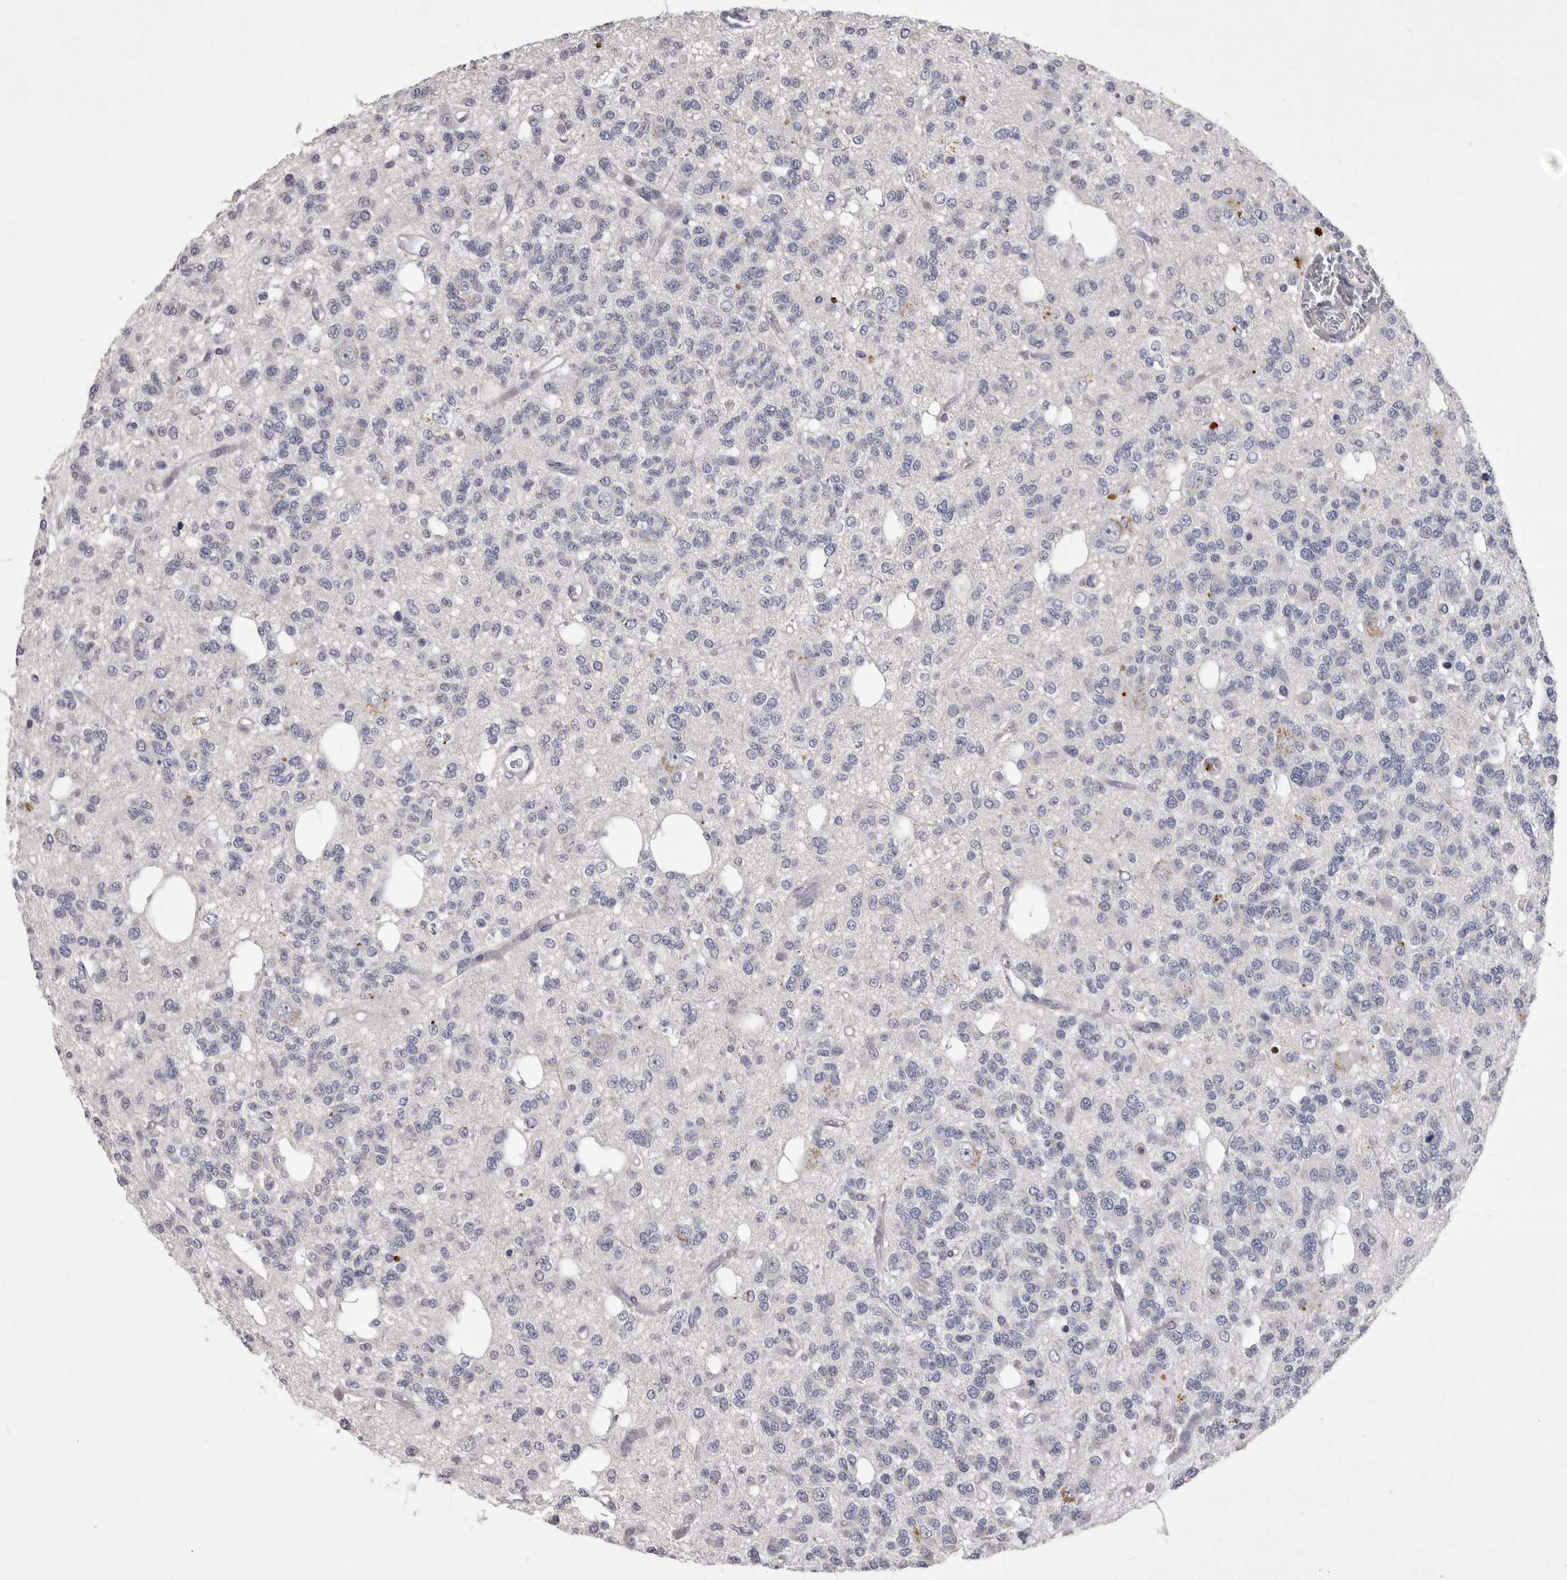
{"staining": {"intensity": "negative", "quantity": "none", "location": "none"}, "tissue": "glioma", "cell_type": "Tumor cells", "image_type": "cancer", "snomed": [{"axis": "morphology", "description": "Glioma, malignant, Low grade"}, {"axis": "topography", "description": "Brain"}], "caption": "A high-resolution image shows IHC staining of glioma, which exhibits no significant staining in tumor cells.", "gene": "NKAIN4", "patient": {"sex": "male", "age": 38}}